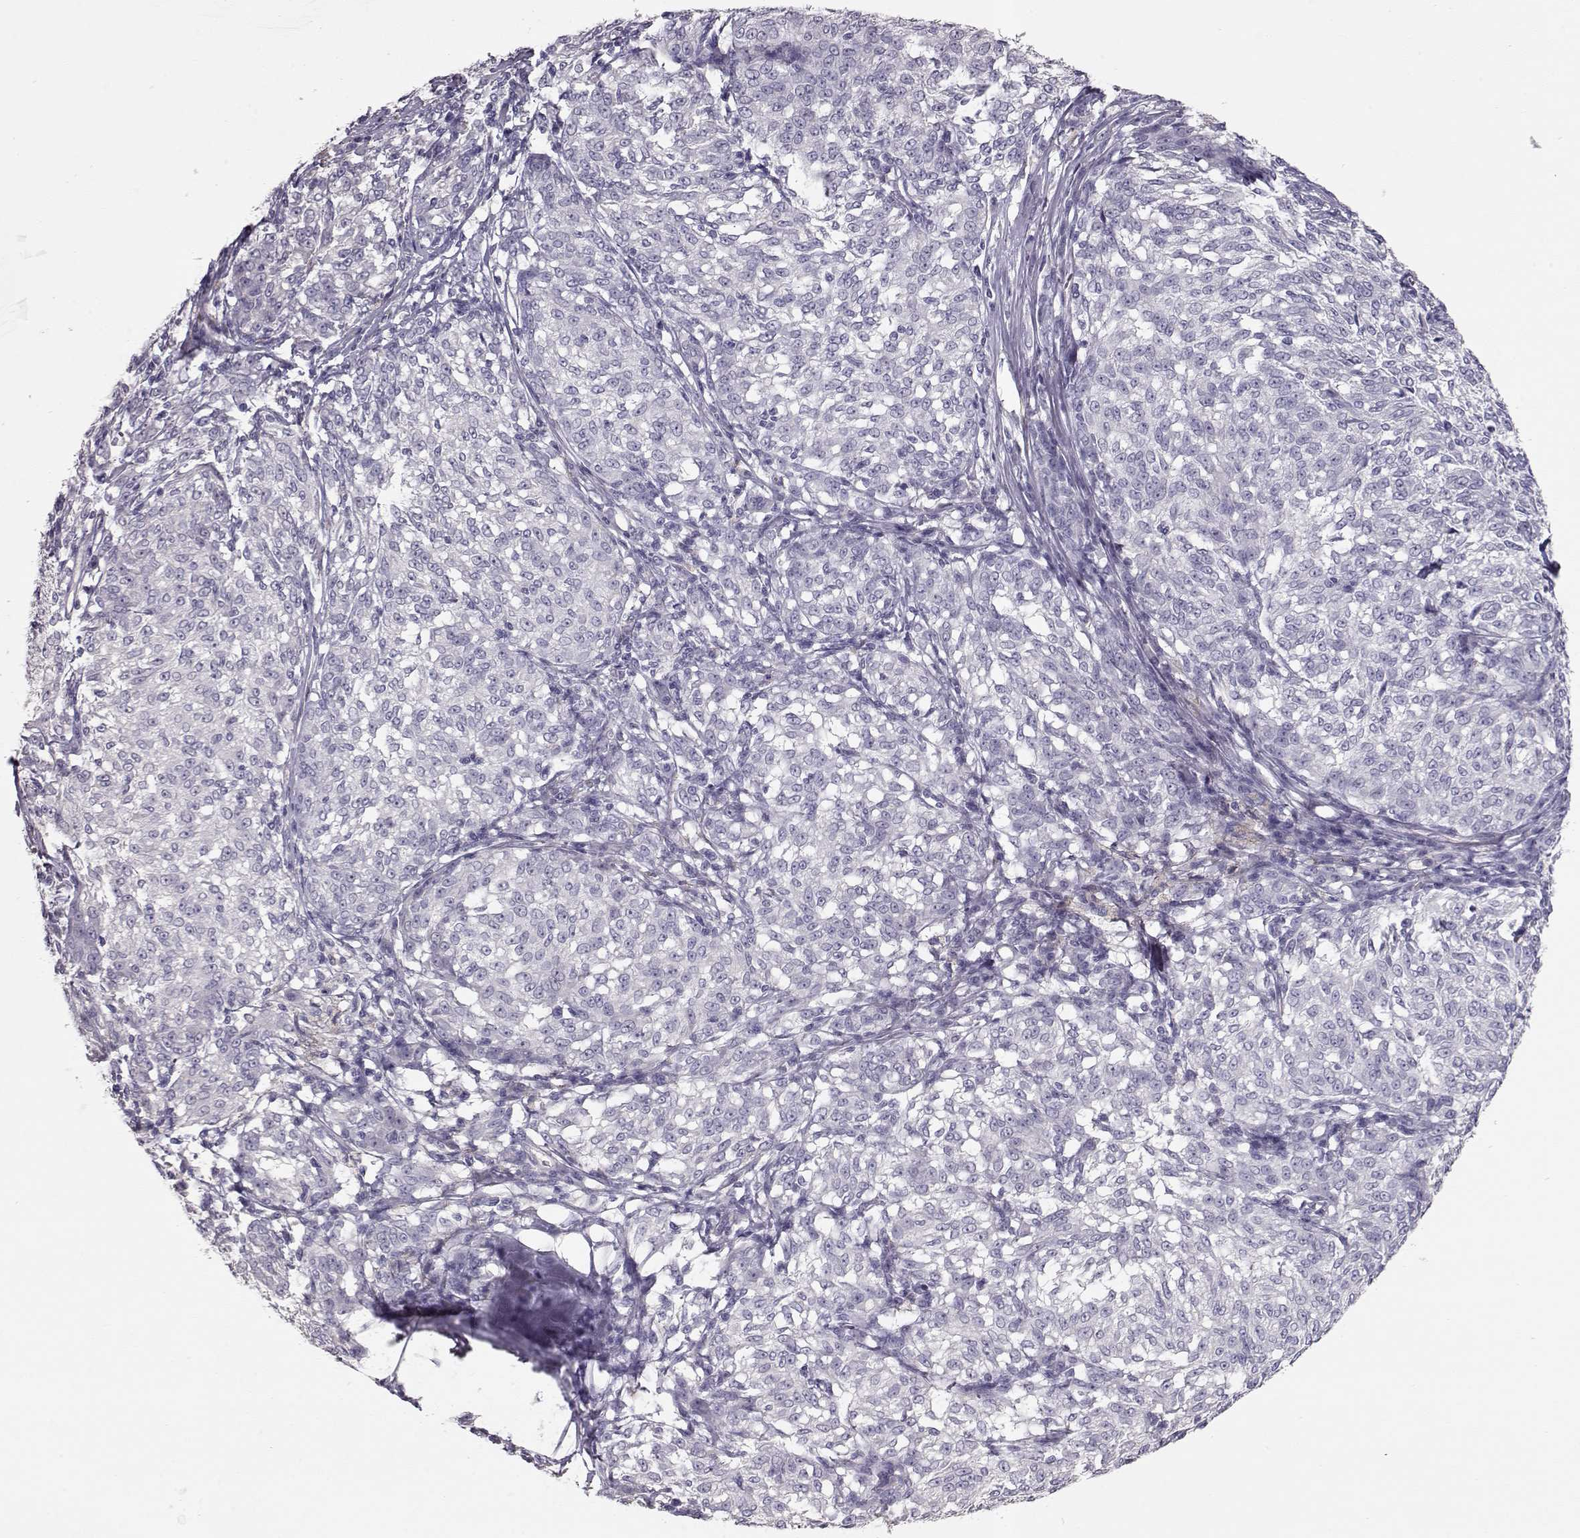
{"staining": {"intensity": "negative", "quantity": "none", "location": "none"}, "tissue": "melanoma", "cell_type": "Tumor cells", "image_type": "cancer", "snomed": [{"axis": "morphology", "description": "Malignant melanoma, NOS"}, {"axis": "topography", "description": "Skin"}], "caption": "Protein analysis of malignant melanoma shows no significant expression in tumor cells. The staining was performed using DAB to visualize the protein expression in brown, while the nuclei were stained in blue with hematoxylin (Magnification: 20x).", "gene": "SLC18A1", "patient": {"sex": "female", "age": 72}}